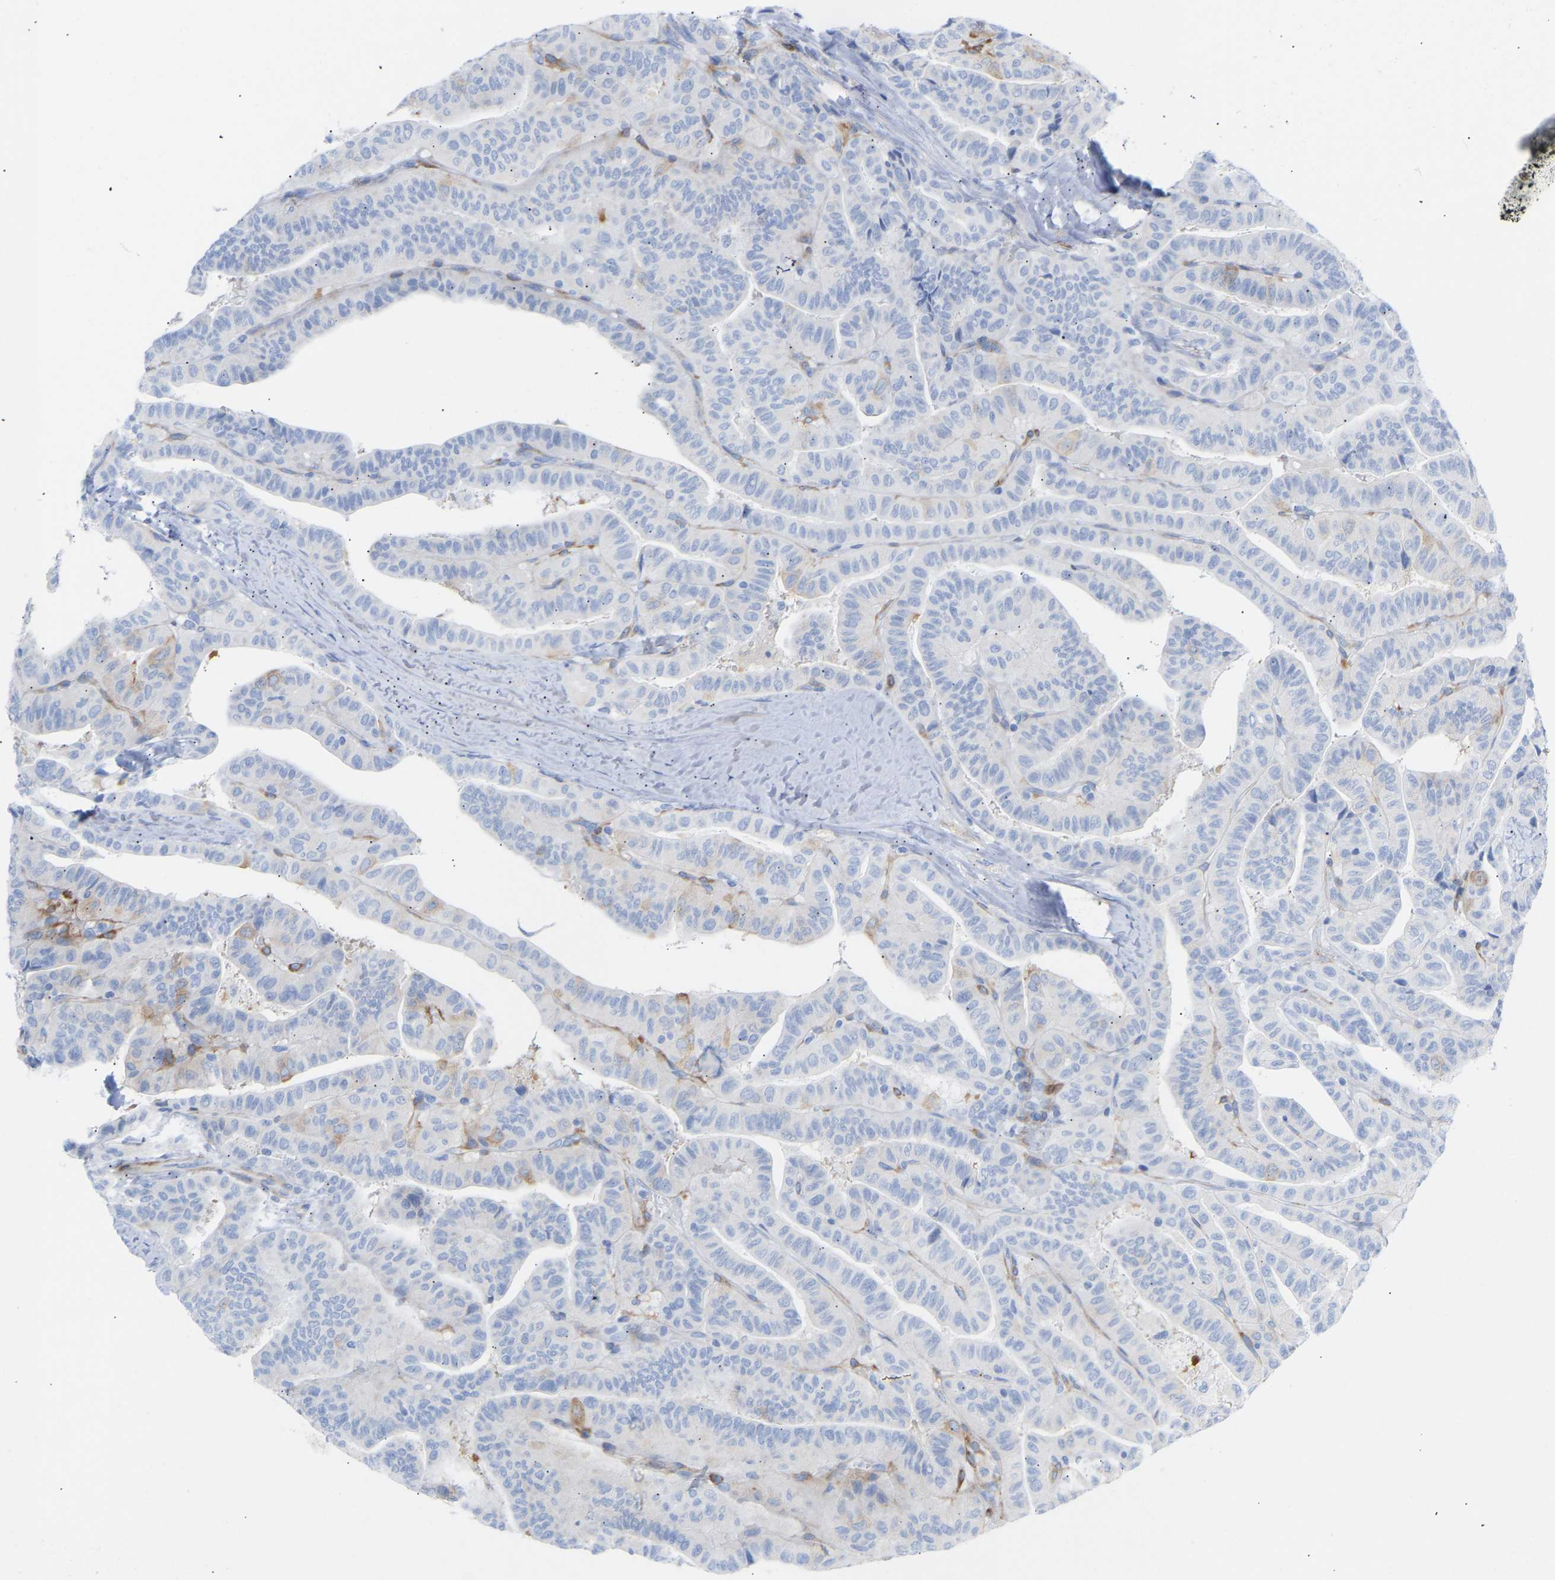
{"staining": {"intensity": "negative", "quantity": "none", "location": "none"}, "tissue": "thyroid cancer", "cell_type": "Tumor cells", "image_type": "cancer", "snomed": [{"axis": "morphology", "description": "Papillary adenocarcinoma, NOS"}, {"axis": "topography", "description": "Thyroid gland"}], "caption": "Immunohistochemical staining of thyroid papillary adenocarcinoma demonstrates no significant staining in tumor cells.", "gene": "AMPH", "patient": {"sex": "male", "age": 77}}